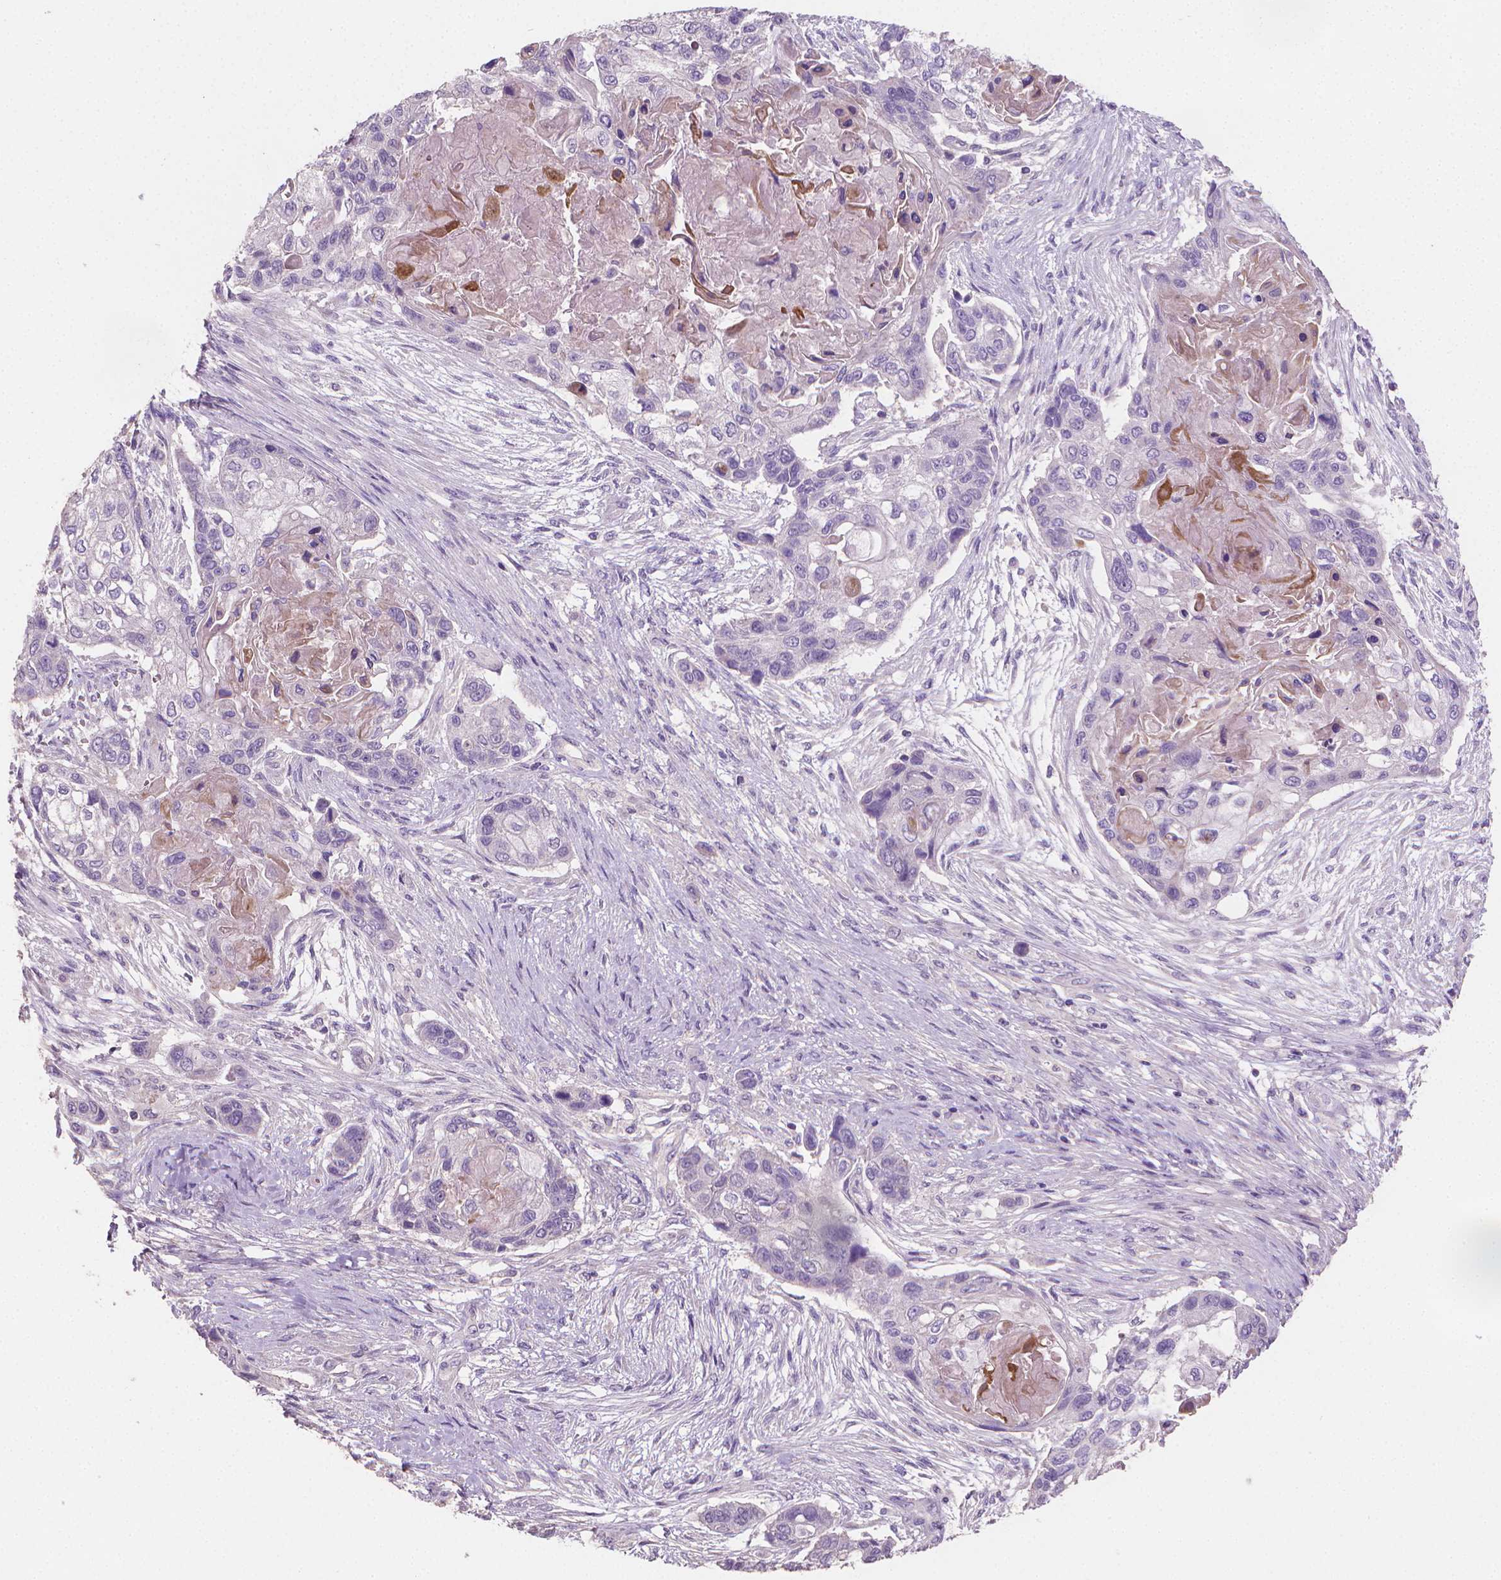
{"staining": {"intensity": "negative", "quantity": "none", "location": "none"}, "tissue": "lung cancer", "cell_type": "Tumor cells", "image_type": "cancer", "snomed": [{"axis": "morphology", "description": "Squamous cell carcinoma, NOS"}, {"axis": "topography", "description": "Lung"}], "caption": "This is a histopathology image of immunohistochemistry staining of lung squamous cell carcinoma, which shows no expression in tumor cells.", "gene": "CATIP", "patient": {"sex": "male", "age": 69}}